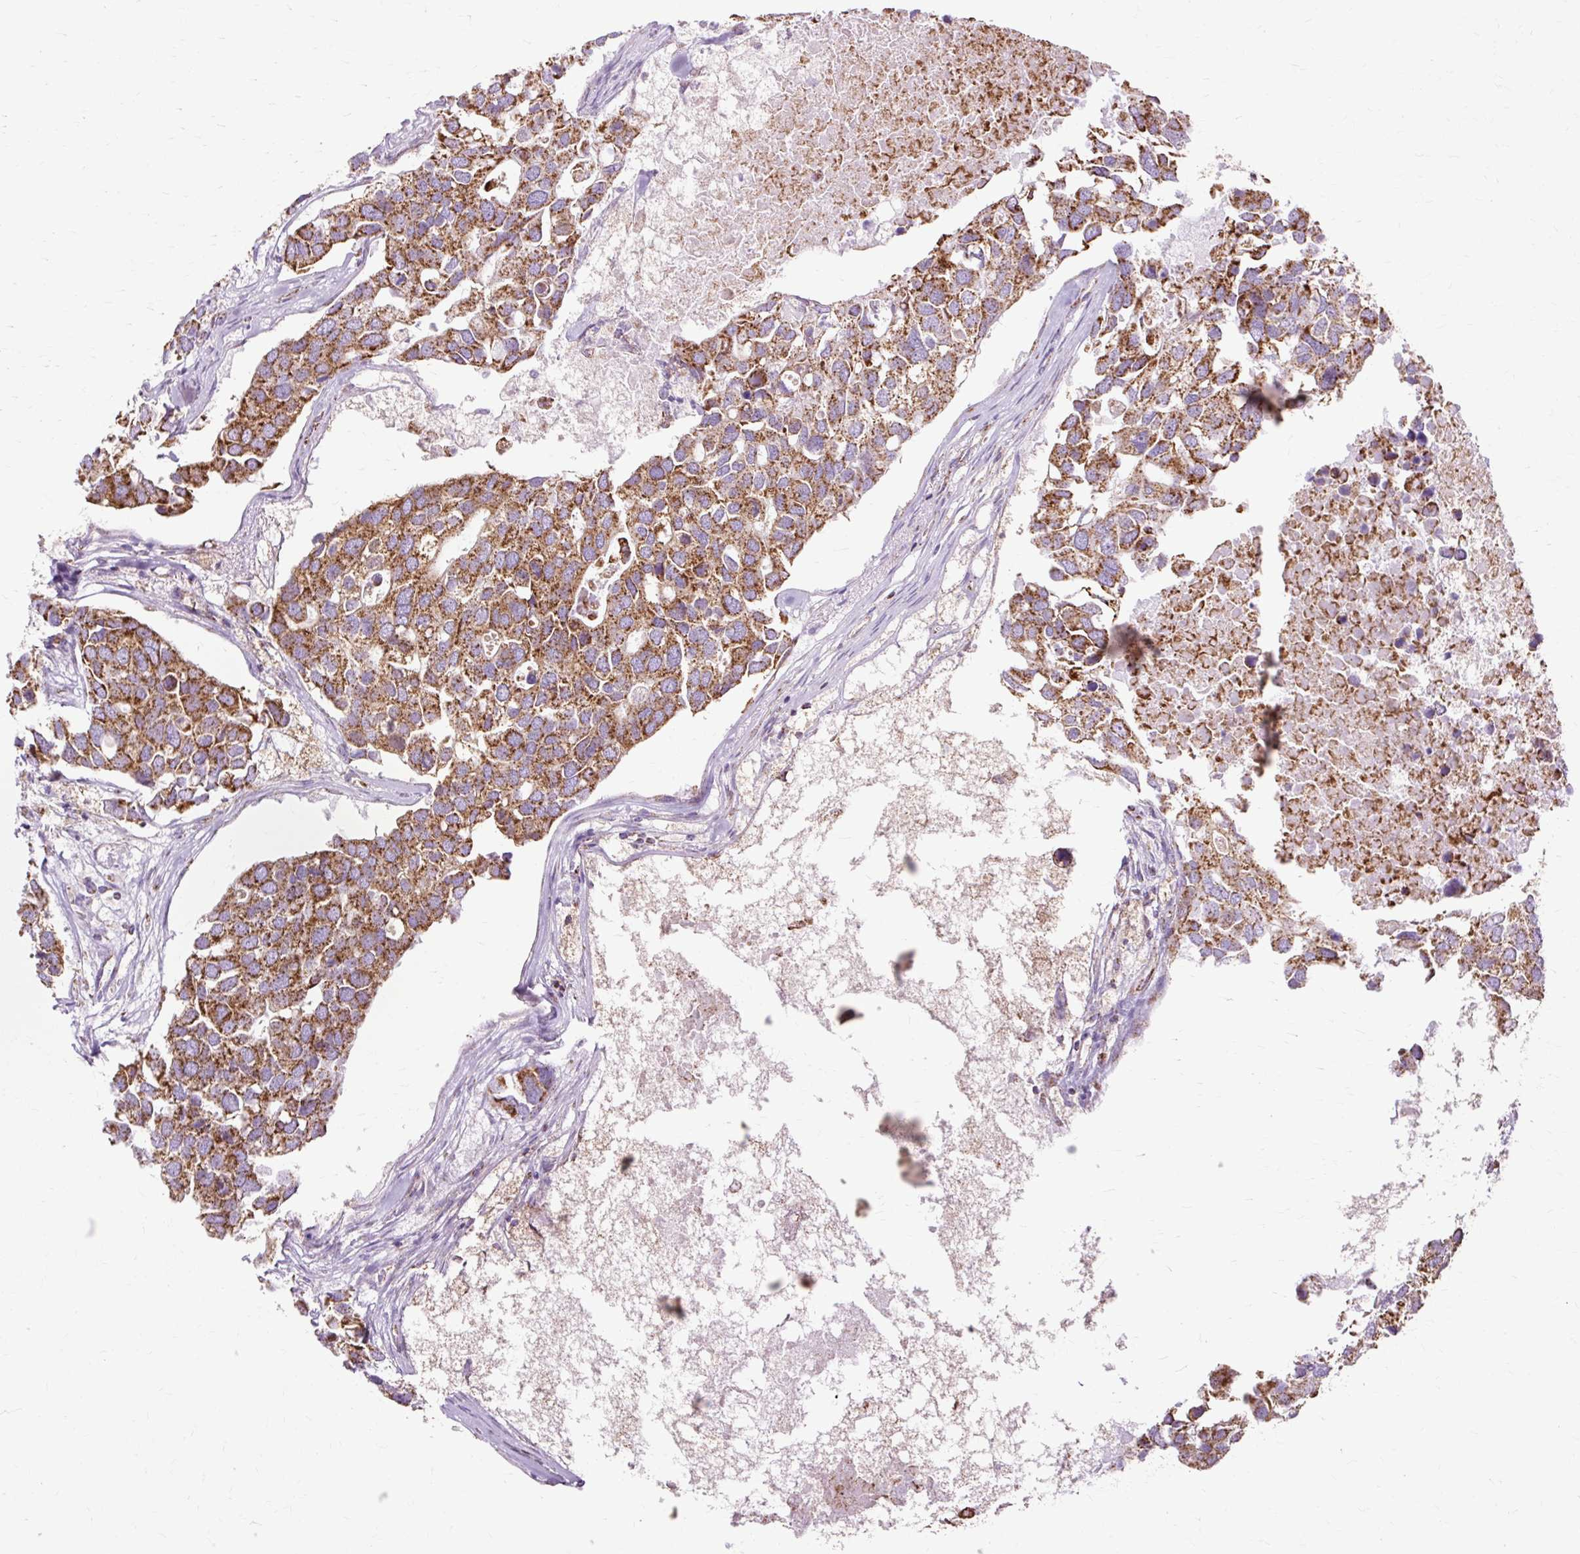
{"staining": {"intensity": "moderate", "quantity": ">75%", "location": "cytoplasmic/membranous"}, "tissue": "breast cancer", "cell_type": "Tumor cells", "image_type": "cancer", "snomed": [{"axis": "morphology", "description": "Duct carcinoma"}, {"axis": "topography", "description": "Breast"}], "caption": "Protein analysis of breast cancer tissue exhibits moderate cytoplasmic/membranous staining in approximately >75% of tumor cells.", "gene": "DLAT", "patient": {"sex": "female", "age": 83}}